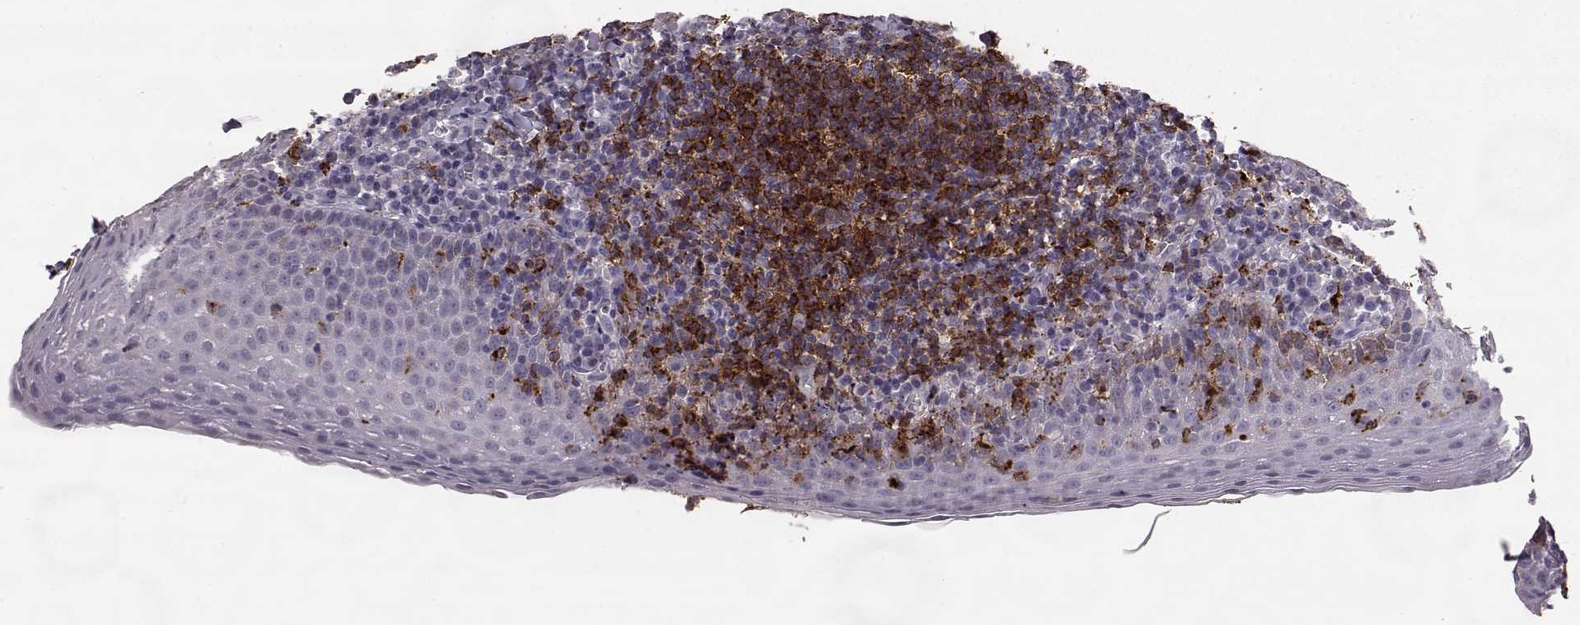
{"staining": {"intensity": "strong", "quantity": "25%-75%", "location": "cytoplasmic/membranous"}, "tissue": "tonsil", "cell_type": "Germinal center cells", "image_type": "normal", "snomed": [{"axis": "morphology", "description": "Normal tissue, NOS"}, {"axis": "morphology", "description": "Inflammation, NOS"}, {"axis": "topography", "description": "Tonsil"}], "caption": "Tonsil was stained to show a protein in brown. There is high levels of strong cytoplasmic/membranous staining in about 25%-75% of germinal center cells. The staining is performed using DAB brown chromogen to label protein expression. The nuclei are counter-stained blue using hematoxylin.", "gene": "CCNF", "patient": {"sex": "female", "age": 31}}